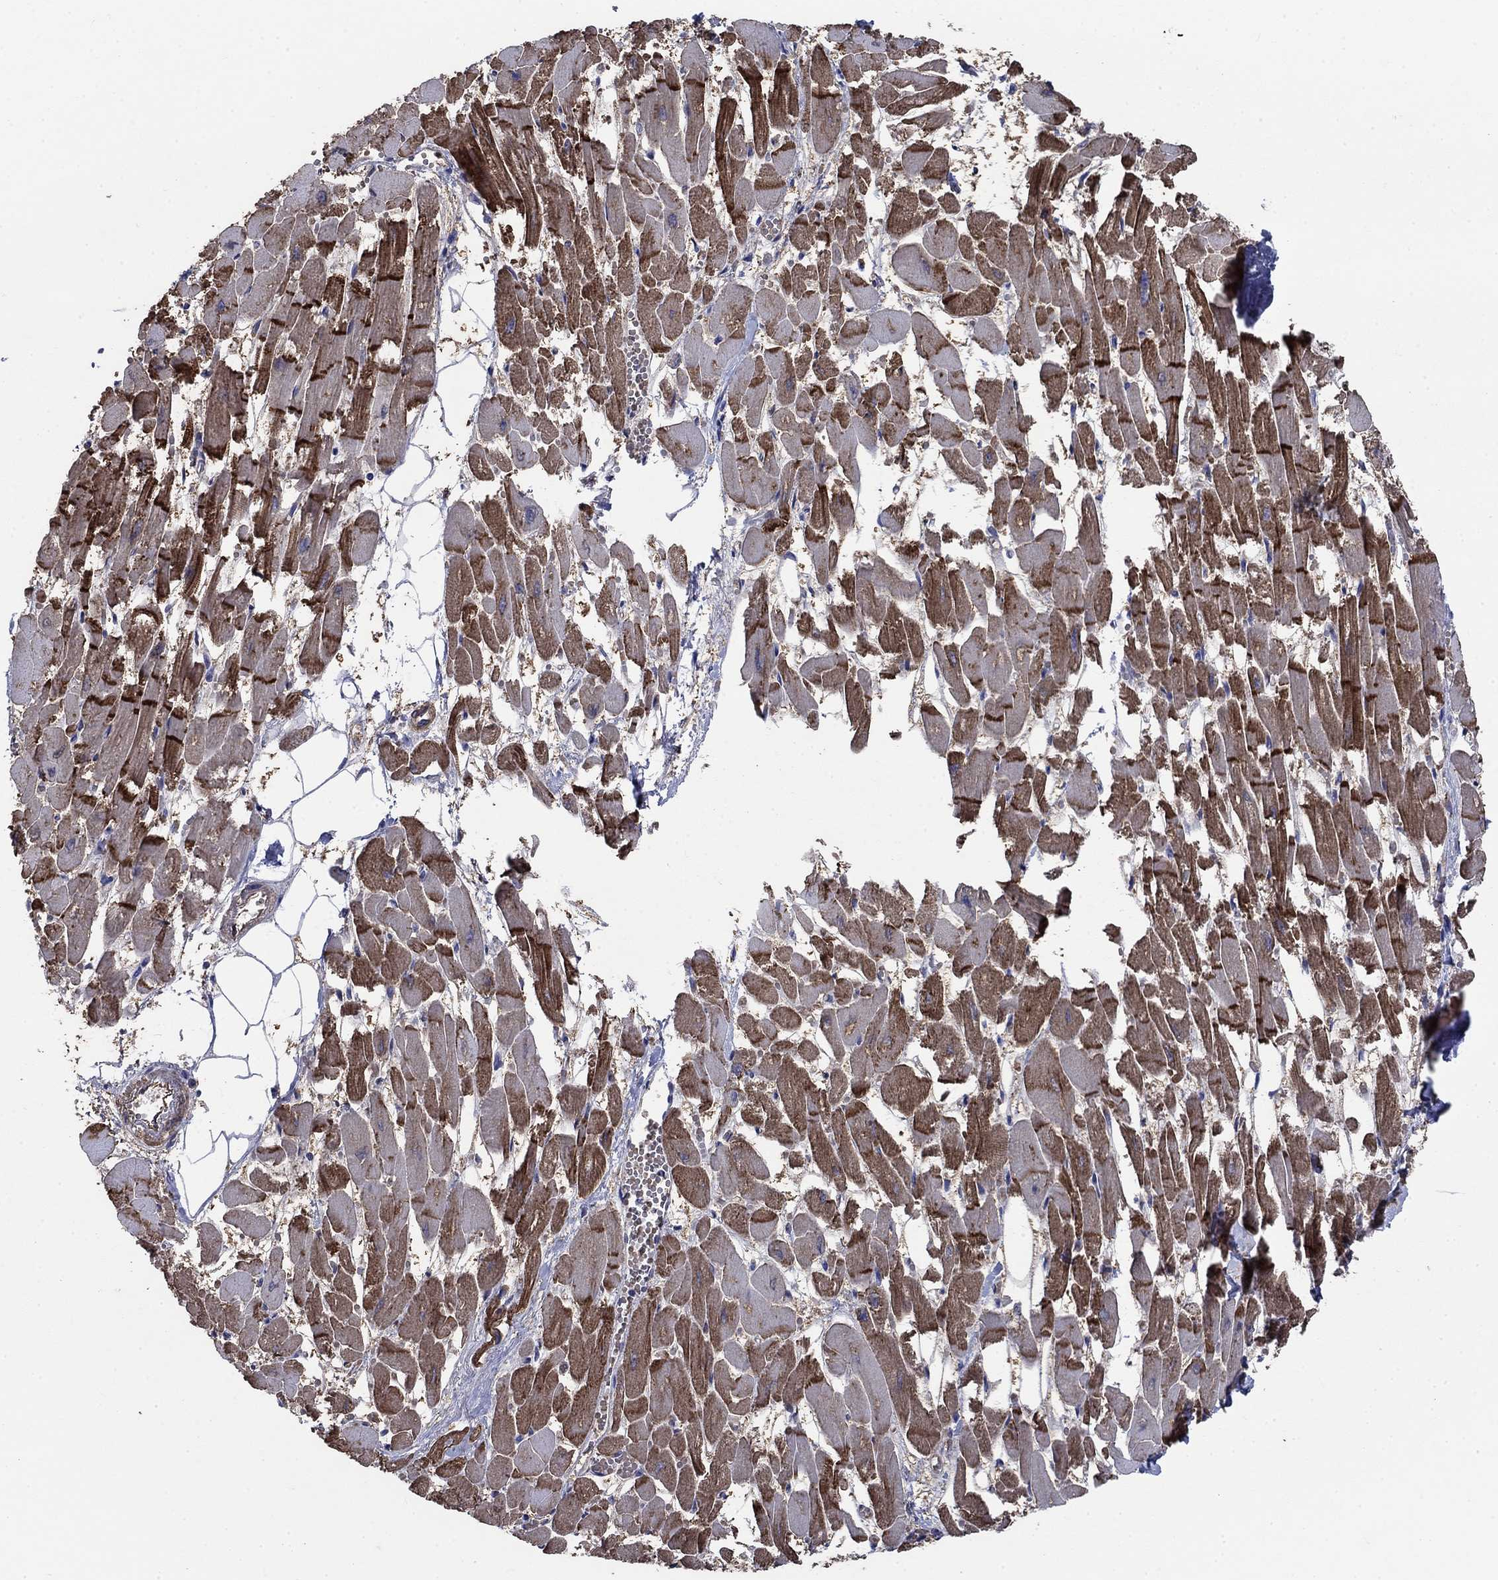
{"staining": {"intensity": "strong", "quantity": "25%-75%", "location": "cytoplasmic/membranous"}, "tissue": "heart muscle", "cell_type": "Cardiomyocytes", "image_type": "normal", "snomed": [{"axis": "morphology", "description": "Normal tissue, NOS"}, {"axis": "topography", "description": "Heart"}], "caption": "High-magnification brightfield microscopy of benign heart muscle stained with DAB (3,3'-diaminobenzidine) (brown) and counterstained with hematoxylin (blue). cardiomyocytes exhibit strong cytoplasmic/membranous positivity is present in about25%-75% of cells. The staining was performed using DAB (3,3'-diaminobenzidine), with brown indicating positive protein expression. Nuclei are stained blue with hematoxylin.", "gene": "FLNC", "patient": {"sex": "female", "age": 52}}